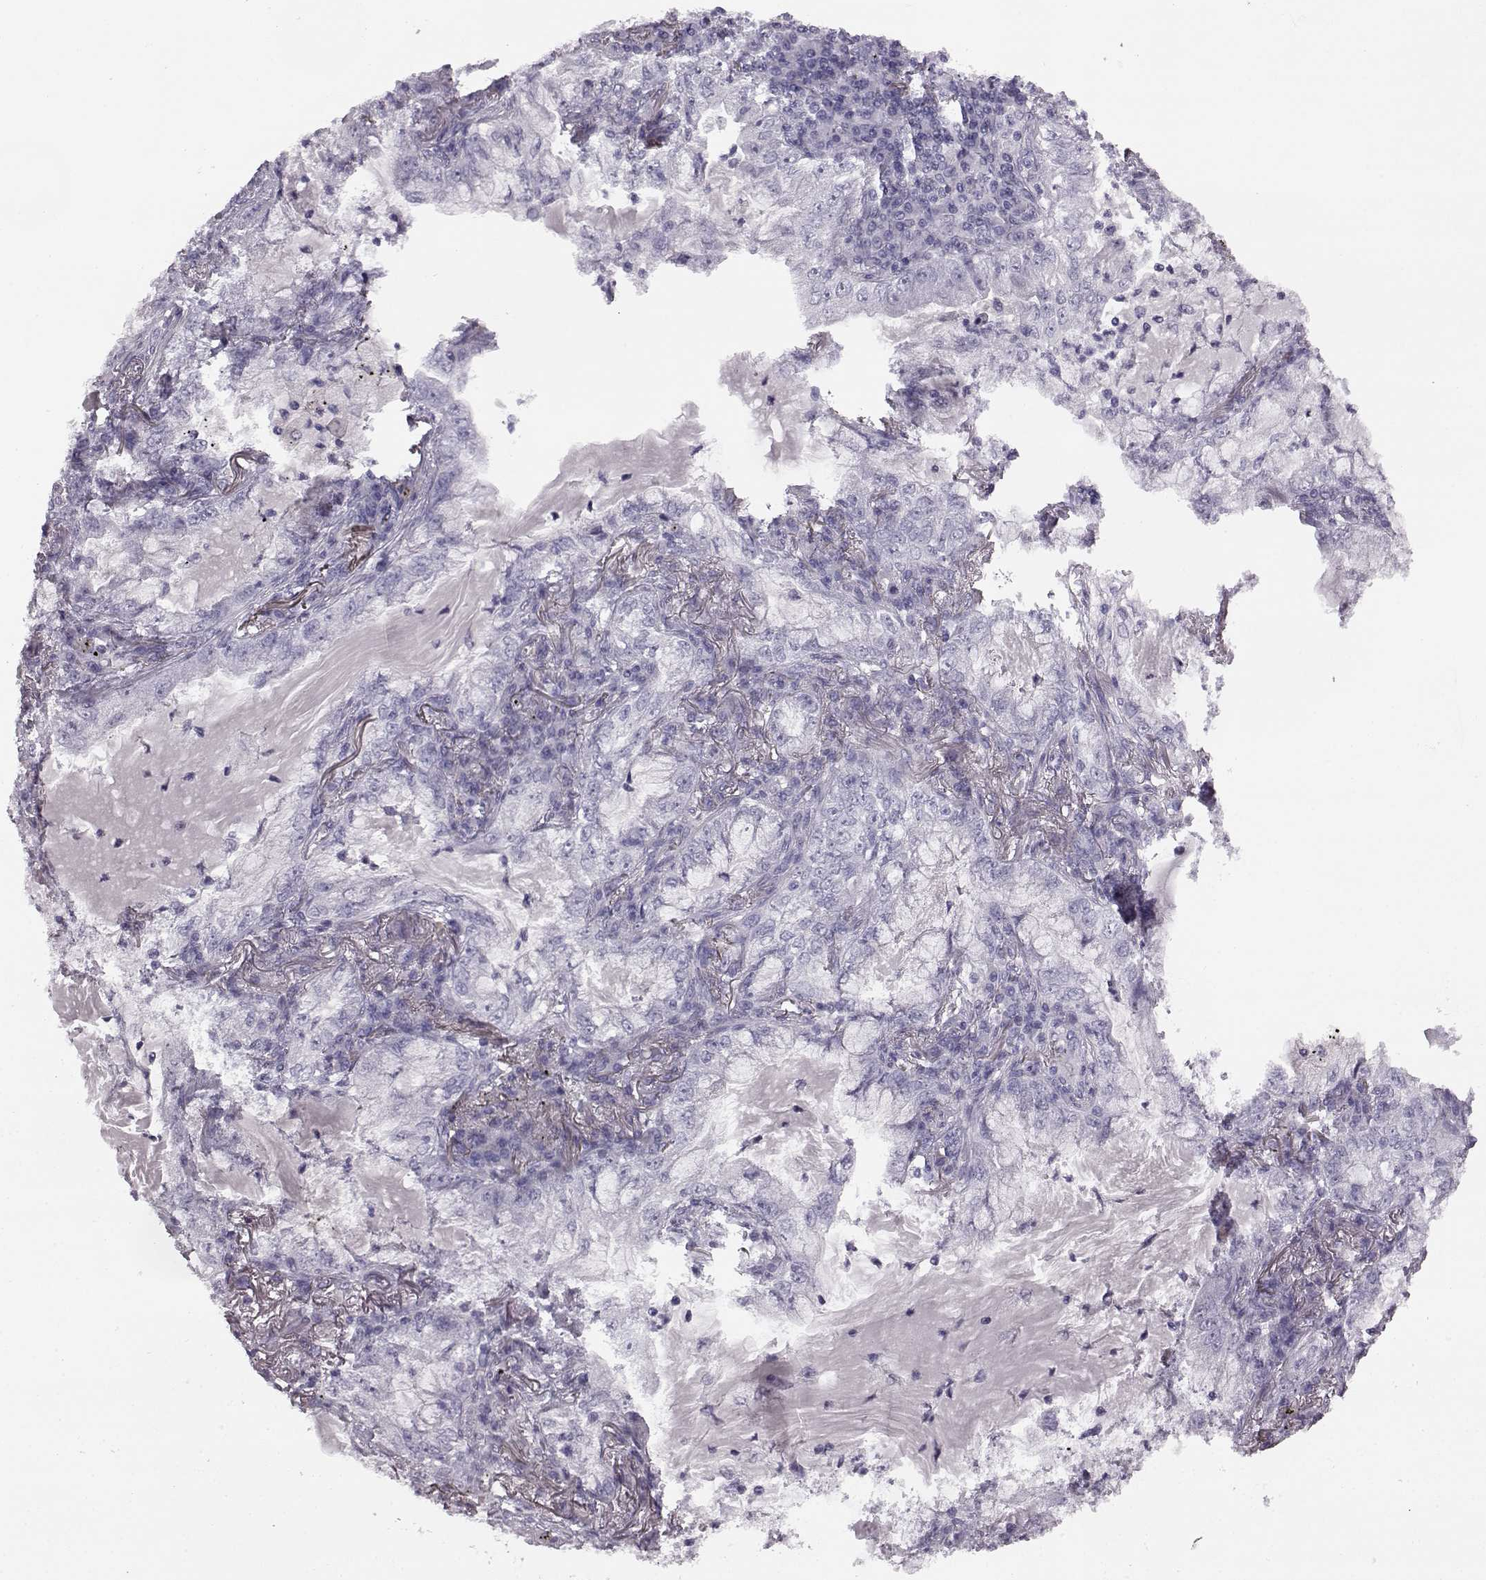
{"staining": {"intensity": "negative", "quantity": "none", "location": "none"}, "tissue": "lung cancer", "cell_type": "Tumor cells", "image_type": "cancer", "snomed": [{"axis": "morphology", "description": "Adenocarcinoma, NOS"}, {"axis": "topography", "description": "Lung"}], "caption": "Tumor cells show no significant protein staining in lung cancer. The staining is performed using DAB brown chromogen with nuclei counter-stained in using hematoxylin.", "gene": "ODAD4", "patient": {"sex": "female", "age": 73}}